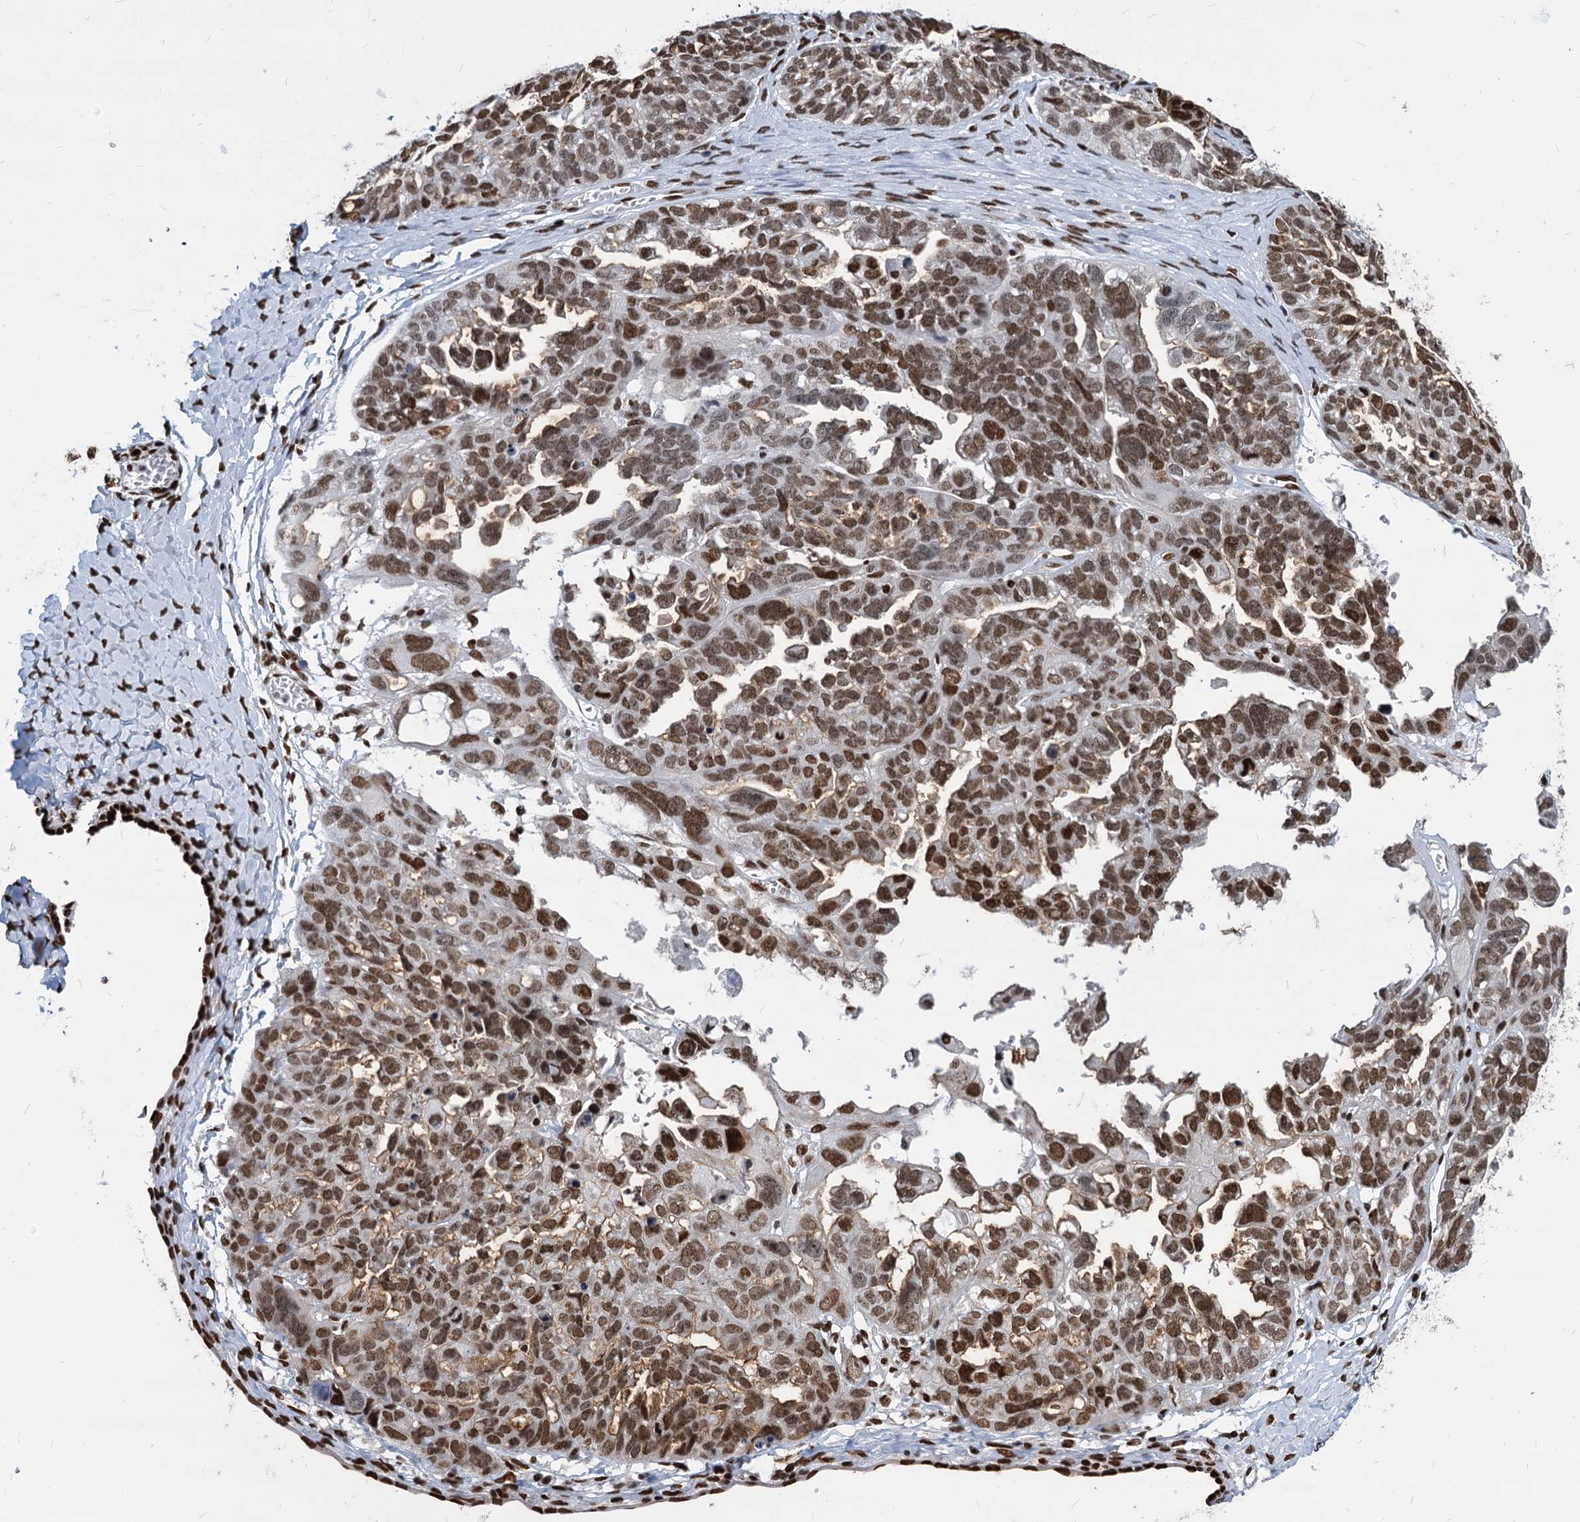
{"staining": {"intensity": "strong", "quantity": ">75%", "location": "nuclear"}, "tissue": "ovarian cancer", "cell_type": "Tumor cells", "image_type": "cancer", "snomed": [{"axis": "morphology", "description": "Cystadenocarcinoma, serous, NOS"}, {"axis": "topography", "description": "Ovary"}], "caption": "Ovarian cancer (serous cystadenocarcinoma) stained for a protein demonstrates strong nuclear positivity in tumor cells.", "gene": "MECP2", "patient": {"sex": "female", "age": 79}}